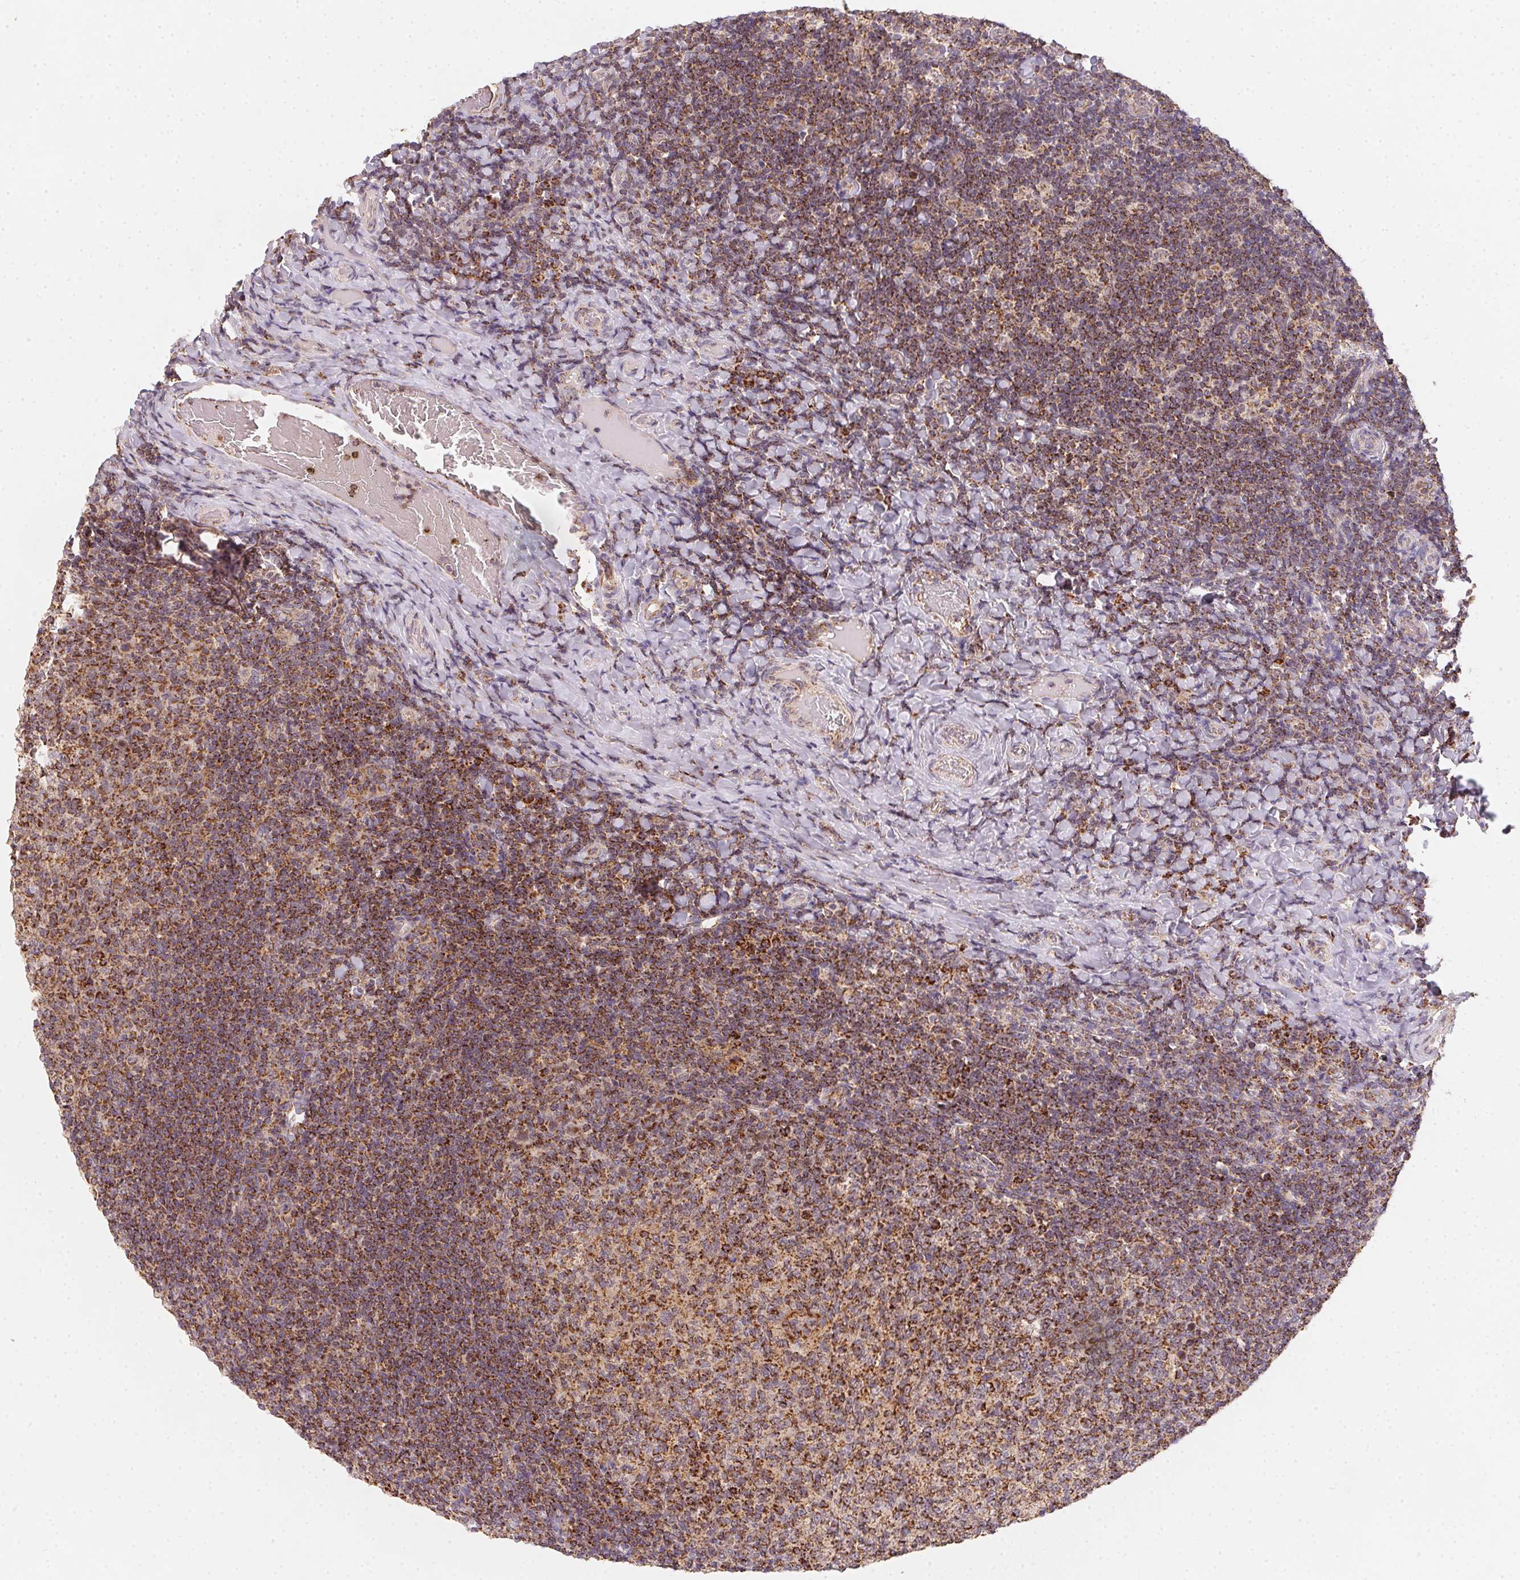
{"staining": {"intensity": "strong", "quantity": "25%-75%", "location": "cytoplasmic/membranous"}, "tissue": "tonsil", "cell_type": "Germinal center cells", "image_type": "normal", "snomed": [{"axis": "morphology", "description": "Normal tissue, NOS"}, {"axis": "topography", "description": "Tonsil"}], "caption": "High-power microscopy captured an IHC histopathology image of benign tonsil, revealing strong cytoplasmic/membranous positivity in about 25%-75% of germinal center cells.", "gene": "NDUFS6", "patient": {"sex": "female", "age": 10}}